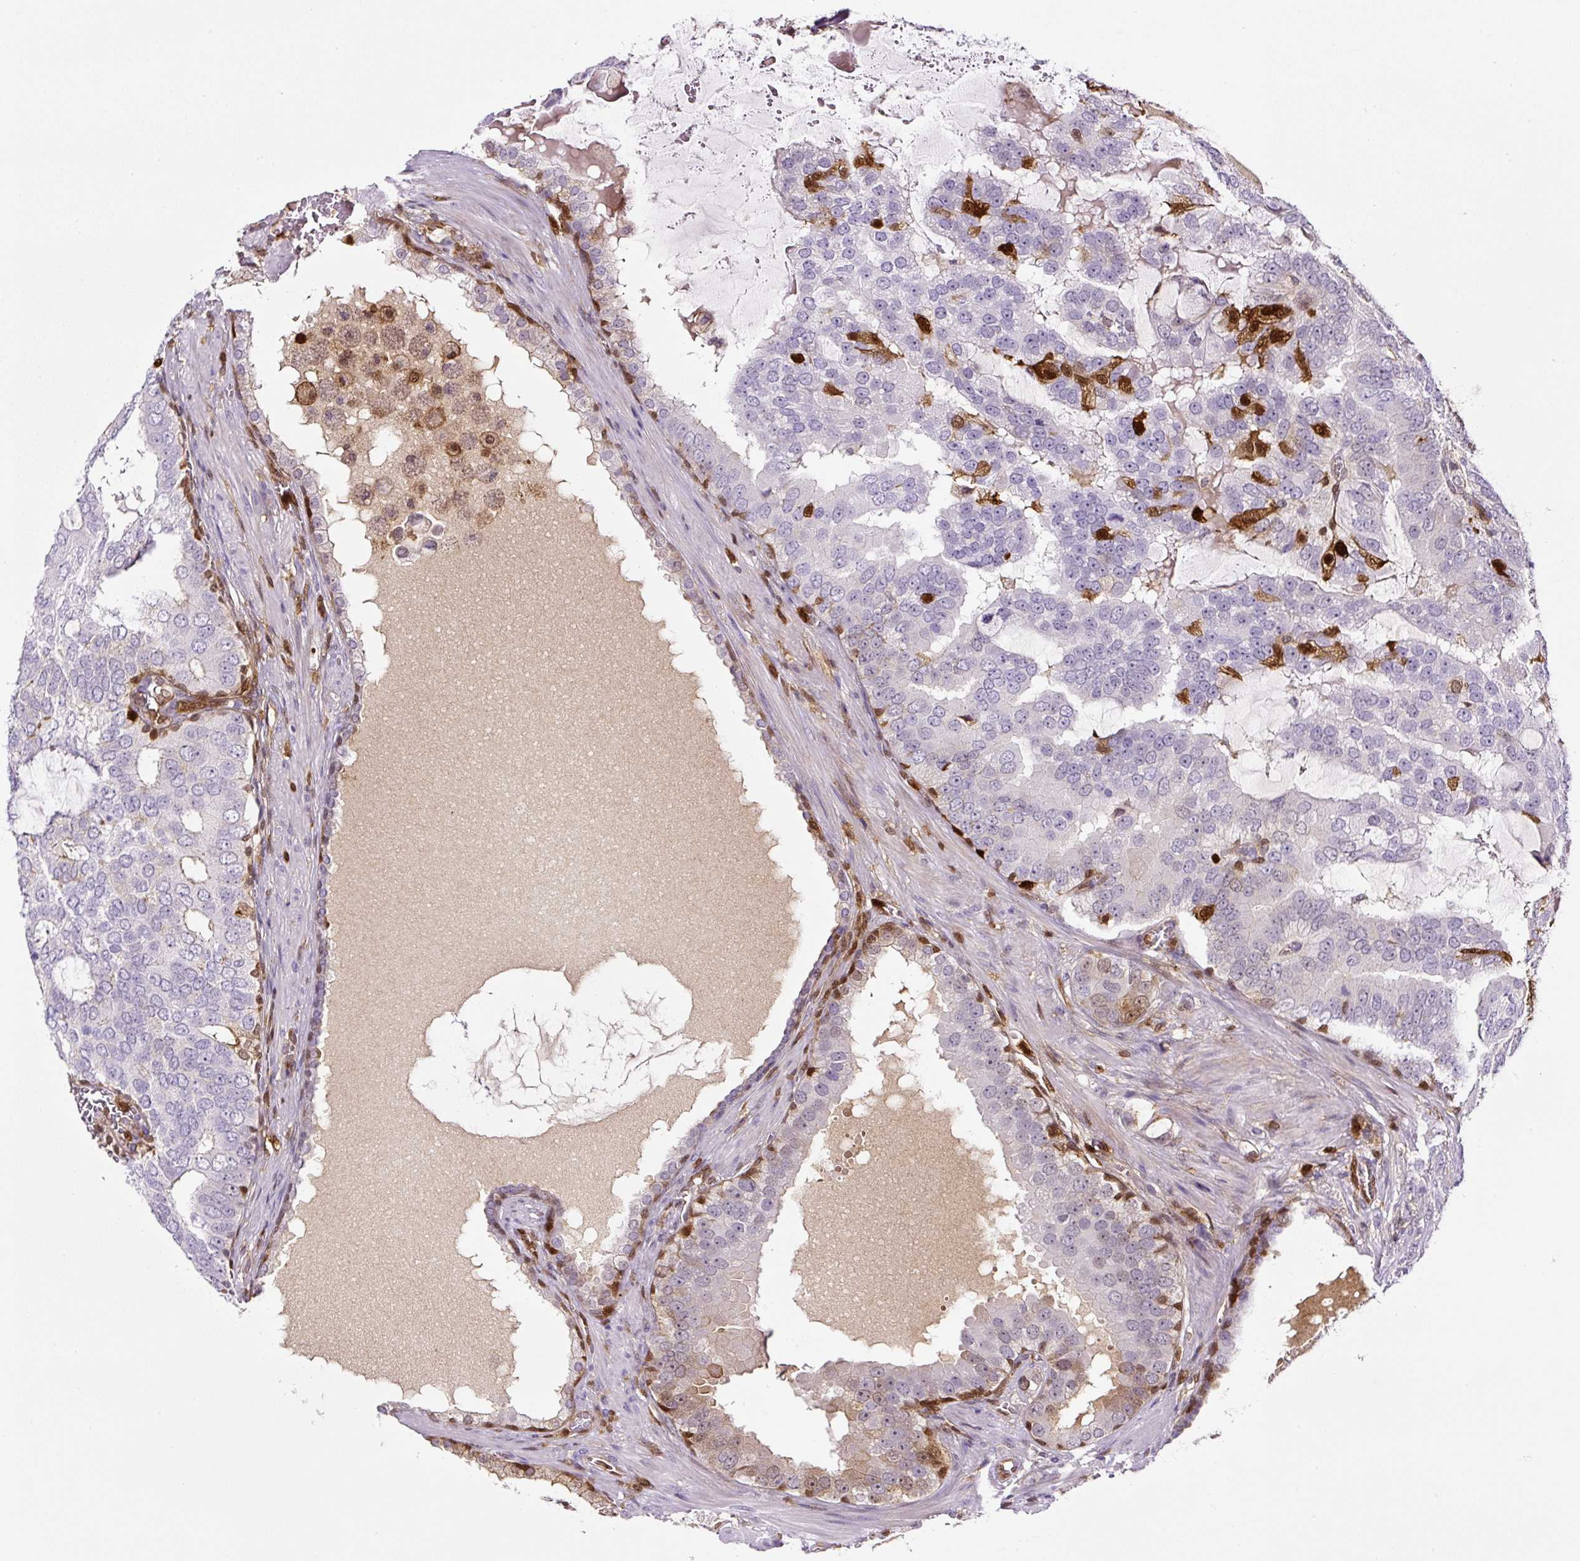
{"staining": {"intensity": "negative", "quantity": "none", "location": "none"}, "tissue": "prostate cancer", "cell_type": "Tumor cells", "image_type": "cancer", "snomed": [{"axis": "morphology", "description": "Adenocarcinoma, High grade"}, {"axis": "topography", "description": "Prostate"}], "caption": "A histopathology image of human high-grade adenocarcinoma (prostate) is negative for staining in tumor cells. Brightfield microscopy of immunohistochemistry (IHC) stained with DAB (3,3'-diaminobenzidine) (brown) and hematoxylin (blue), captured at high magnification.", "gene": "ANXA1", "patient": {"sex": "male", "age": 55}}